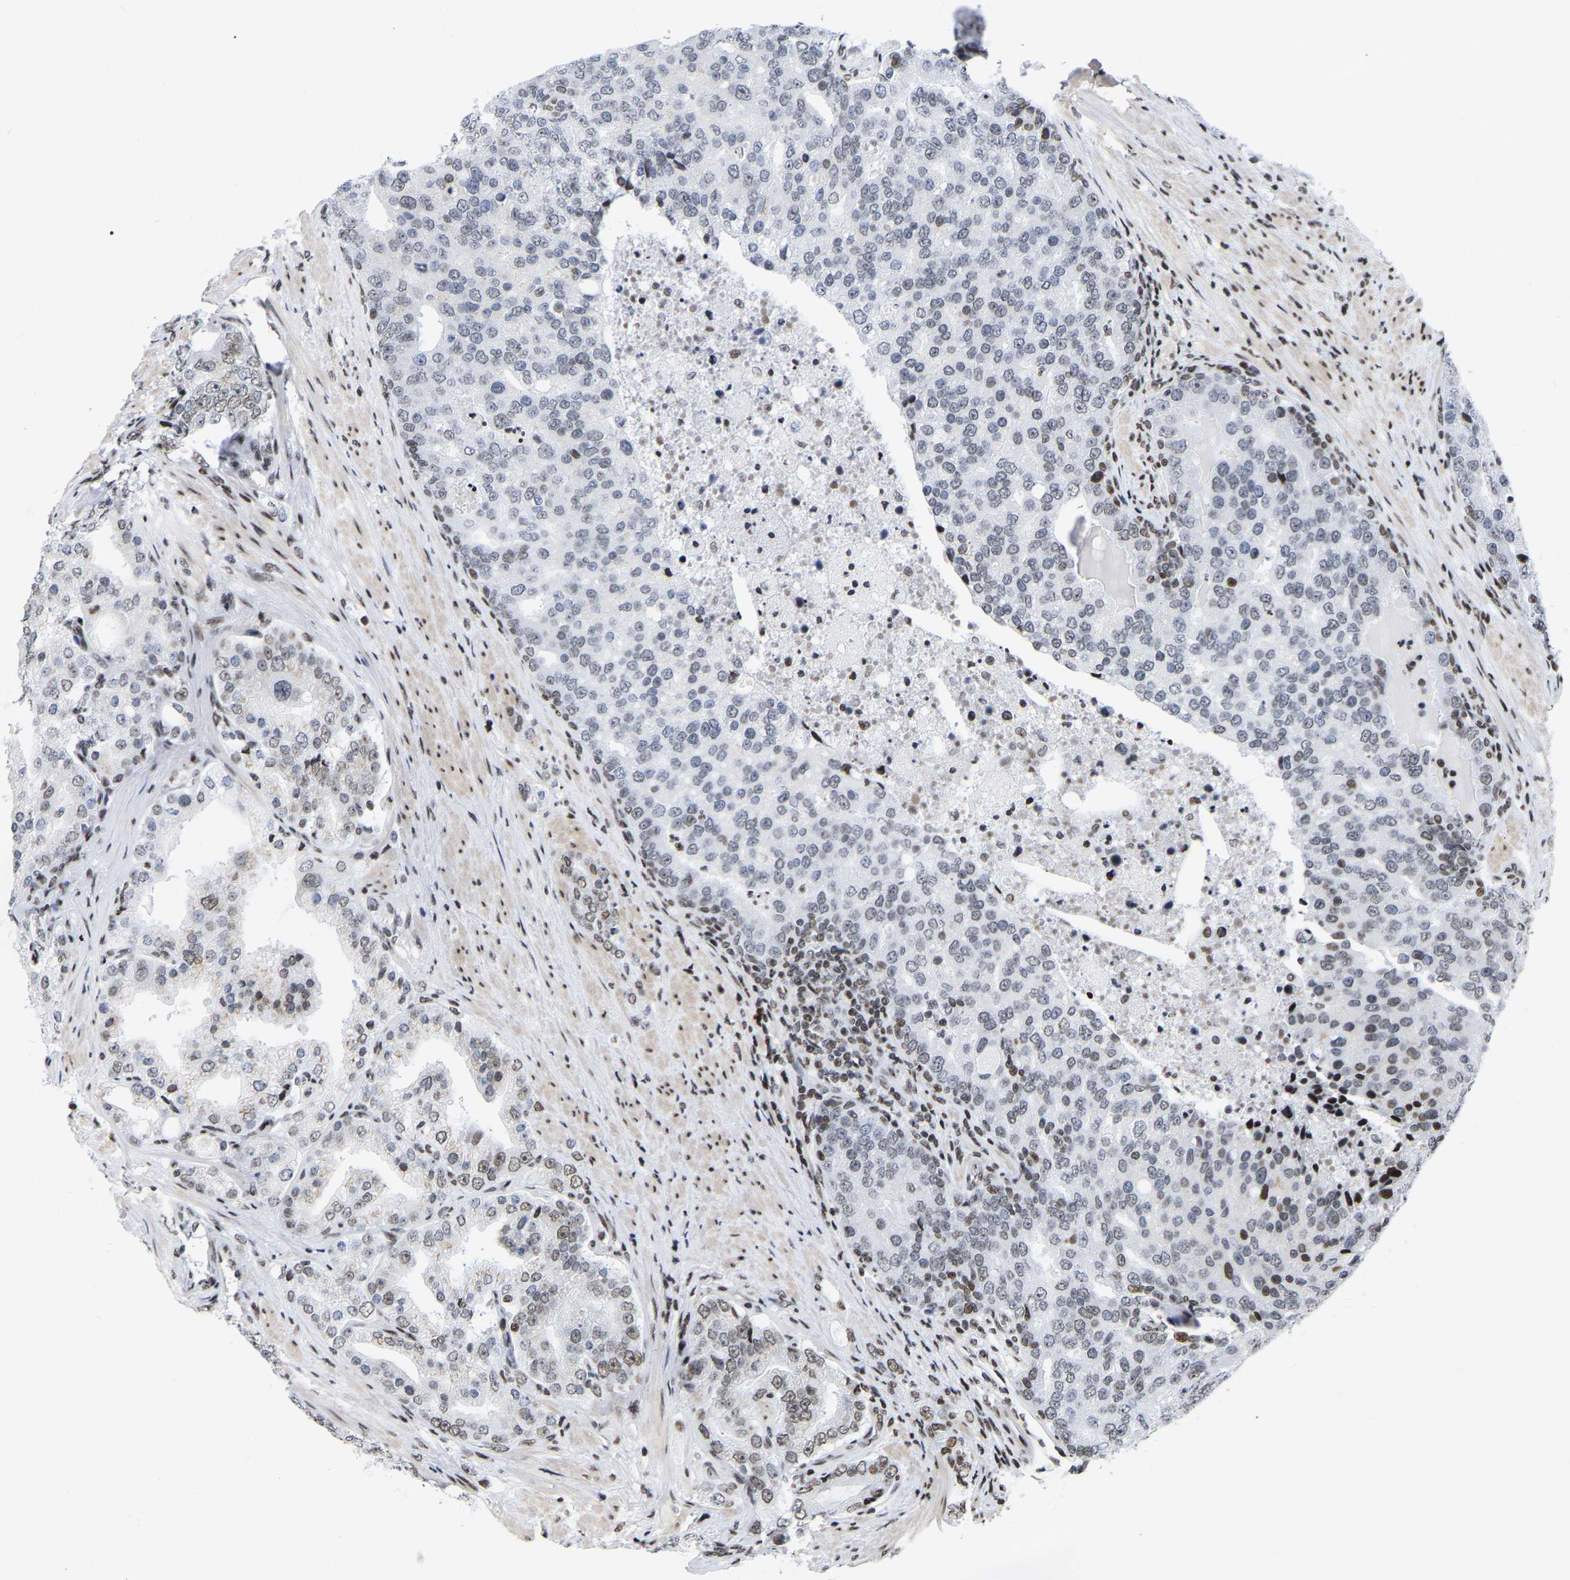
{"staining": {"intensity": "weak", "quantity": "25%-75%", "location": "nuclear"}, "tissue": "prostate cancer", "cell_type": "Tumor cells", "image_type": "cancer", "snomed": [{"axis": "morphology", "description": "Adenocarcinoma, High grade"}, {"axis": "topography", "description": "Prostate"}], "caption": "High-grade adenocarcinoma (prostate) stained for a protein (brown) reveals weak nuclear positive positivity in about 25%-75% of tumor cells.", "gene": "PRCC", "patient": {"sex": "male", "age": 50}}